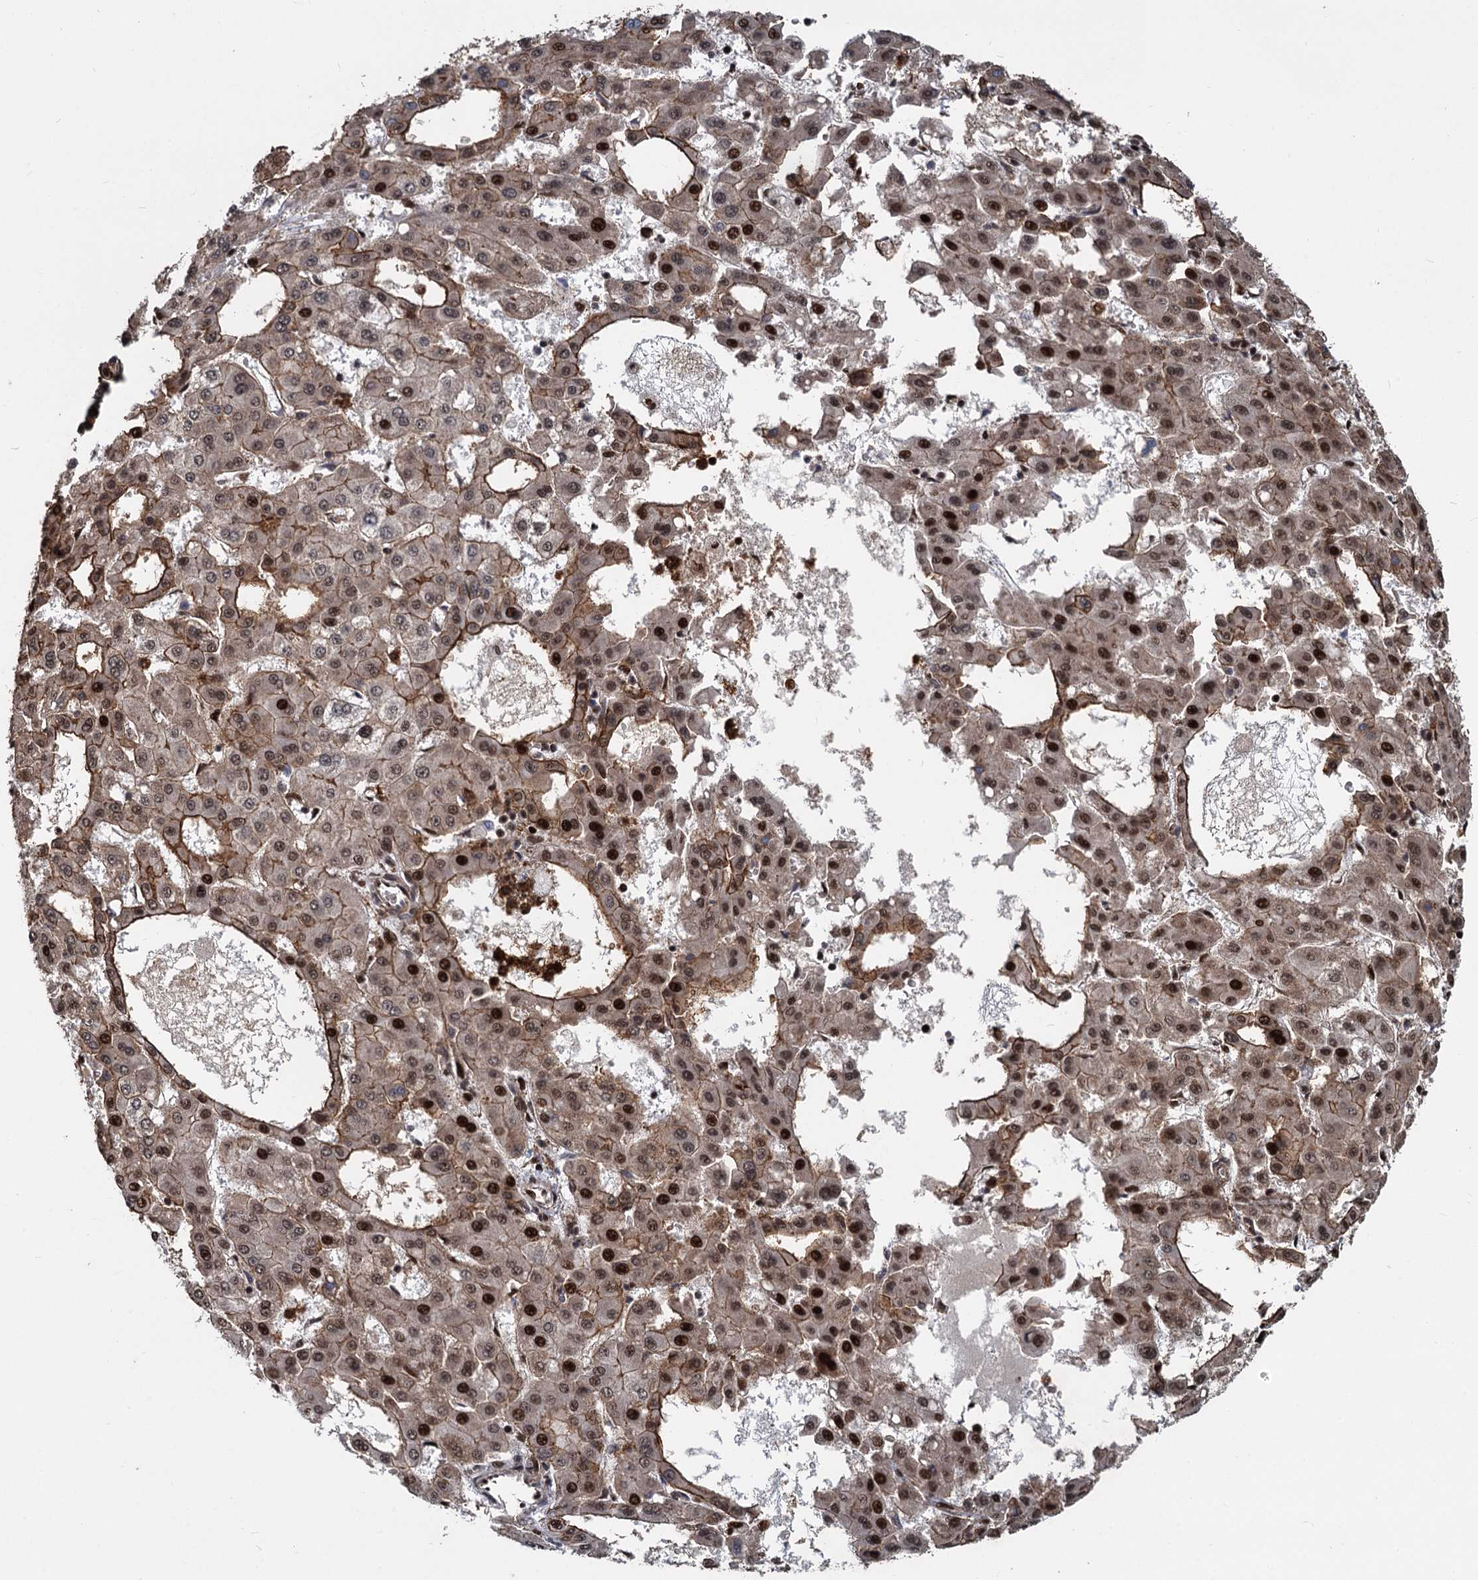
{"staining": {"intensity": "moderate", "quantity": ">75%", "location": "cytoplasmic/membranous,nuclear"}, "tissue": "liver cancer", "cell_type": "Tumor cells", "image_type": "cancer", "snomed": [{"axis": "morphology", "description": "Carcinoma, Hepatocellular, NOS"}, {"axis": "topography", "description": "Liver"}], "caption": "A high-resolution micrograph shows immunohistochemistry (IHC) staining of liver cancer (hepatocellular carcinoma), which exhibits moderate cytoplasmic/membranous and nuclear positivity in about >75% of tumor cells.", "gene": "ANKRD49", "patient": {"sex": "male", "age": 47}}